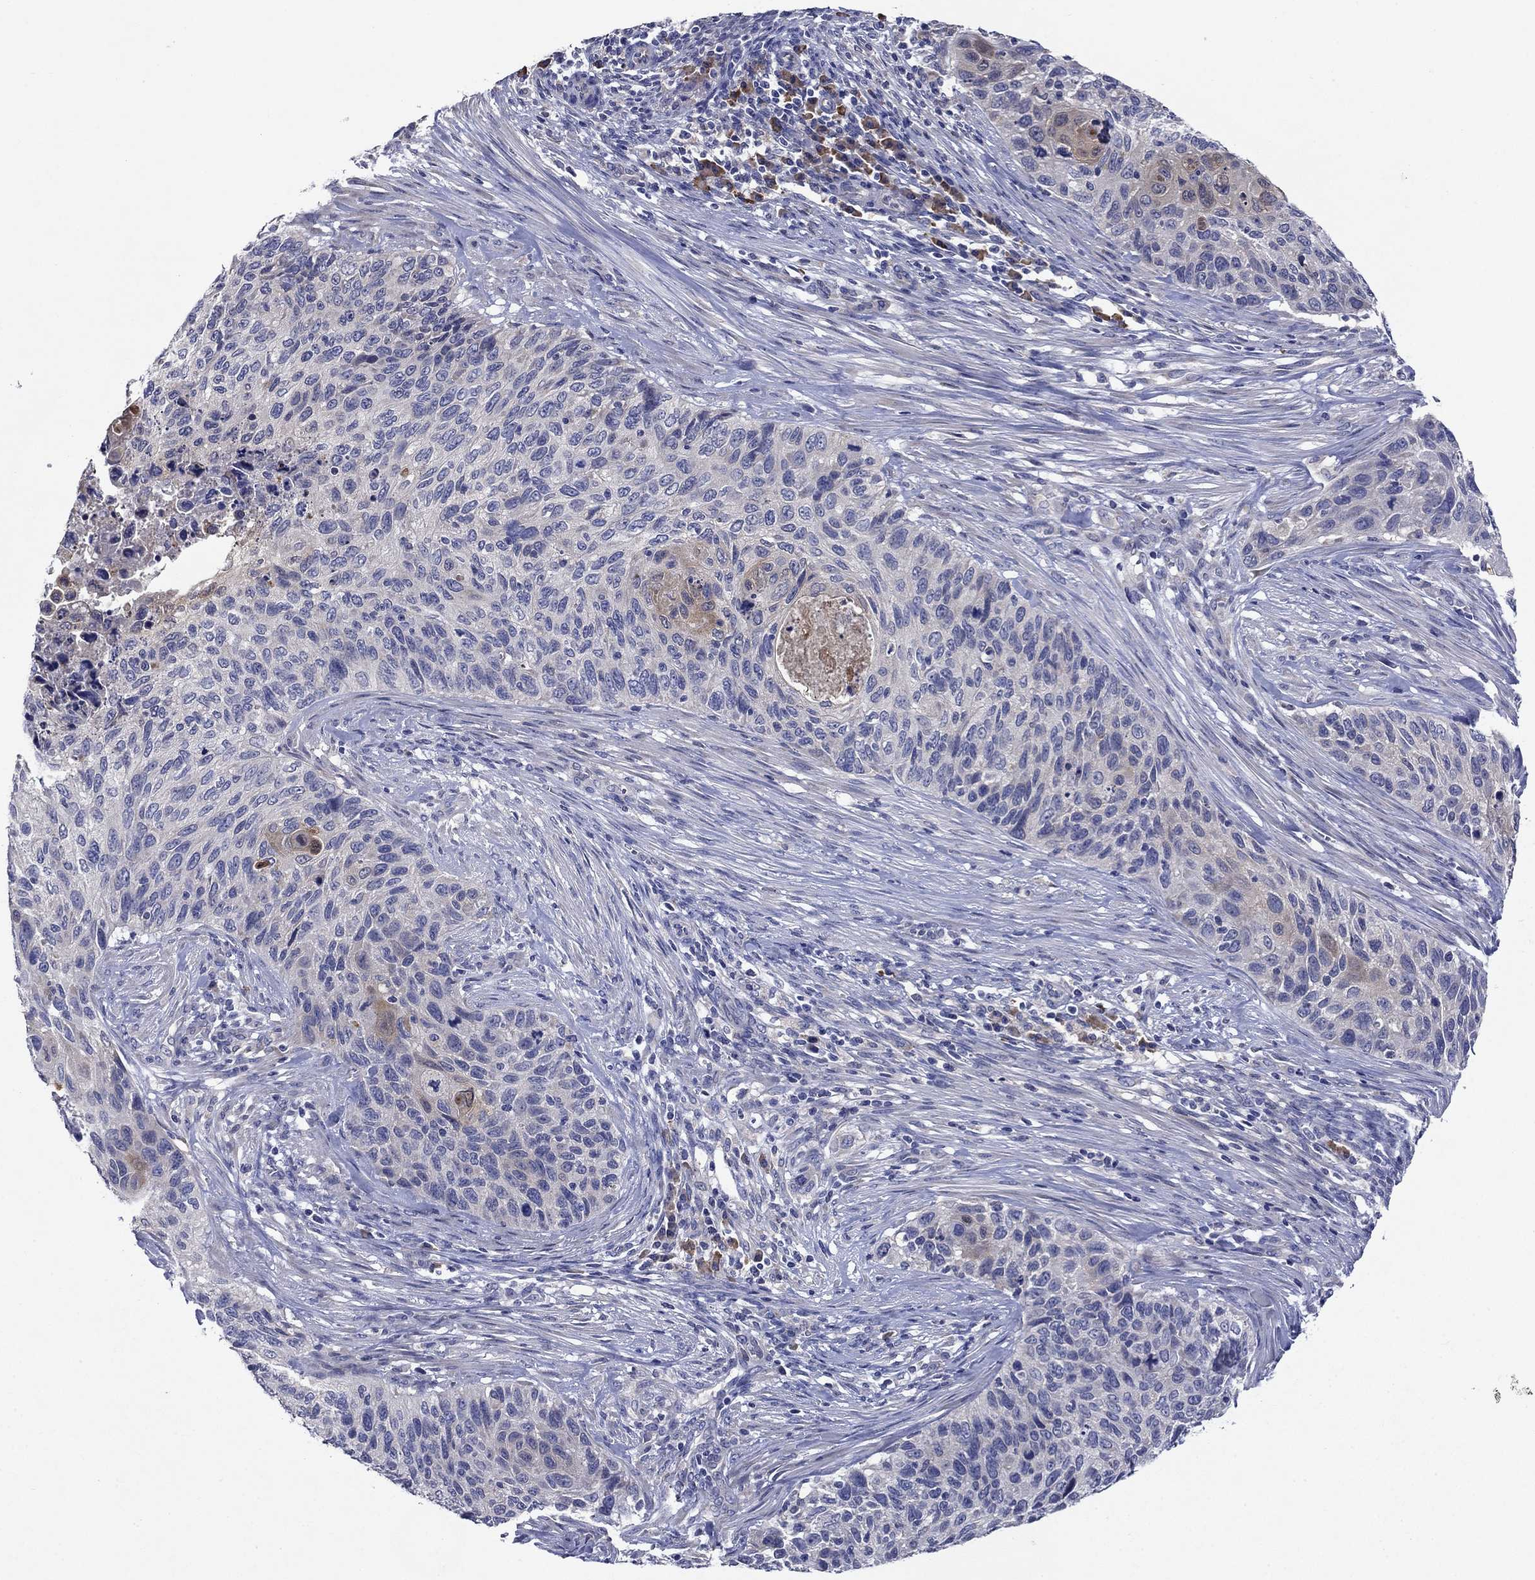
{"staining": {"intensity": "moderate", "quantity": "<25%", "location": "cytoplasmic/membranous"}, "tissue": "cervical cancer", "cell_type": "Tumor cells", "image_type": "cancer", "snomed": [{"axis": "morphology", "description": "Squamous cell carcinoma, NOS"}, {"axis": "topography", "description": "Cervix"}], "caption": "Immunohistochemistry of cervical cancer exhibits low levels of moderate cytoplasmic/membranous expression in about <25% of tumor cells.", "gene": "SULT2B1", "patient": {"sex": "female", "age": 70}}